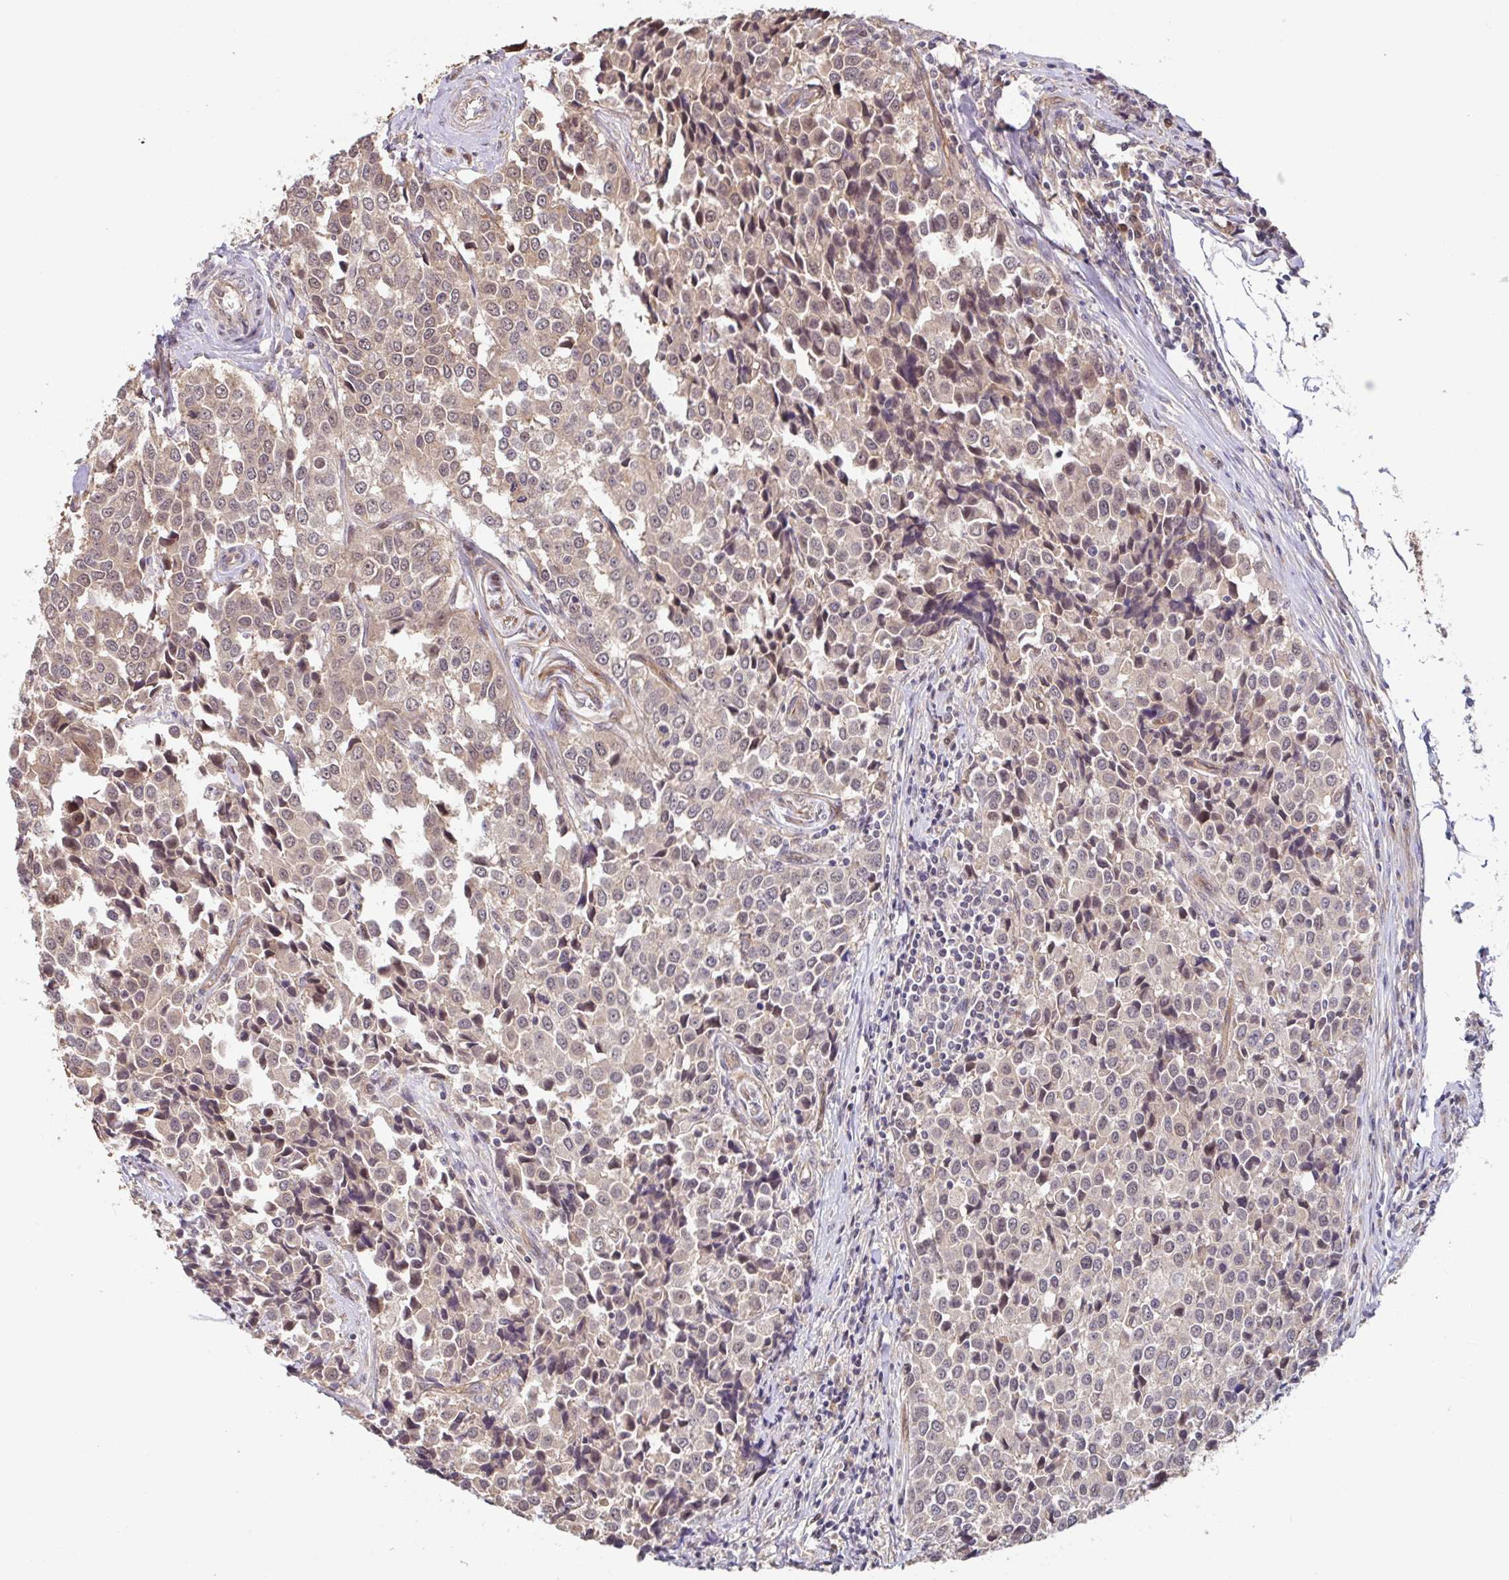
{"staining": {"intensity": "weak", "quantity": "25%-75%", "location": "cytoplasmic/membranous,nuclear"}, "tissue": "breast cancer", "cell_type": "Tumor cells", "image_type": "cancer", "snomed": [{"axis": "morphology", "description": "Duct carcinoma"}, {"axis": "topography", "description": "Breast"}], "caption": "An immunohistochemistry image of tumor tissue is shown. Protein staining in brown highlights weak cytoplasmic/membranous and nuclear positivity in breast cancer (intraductal carcinoma) within tumor cells.", "gene": "STYXL1", "patient": {"sex": "female", "age": 80}}